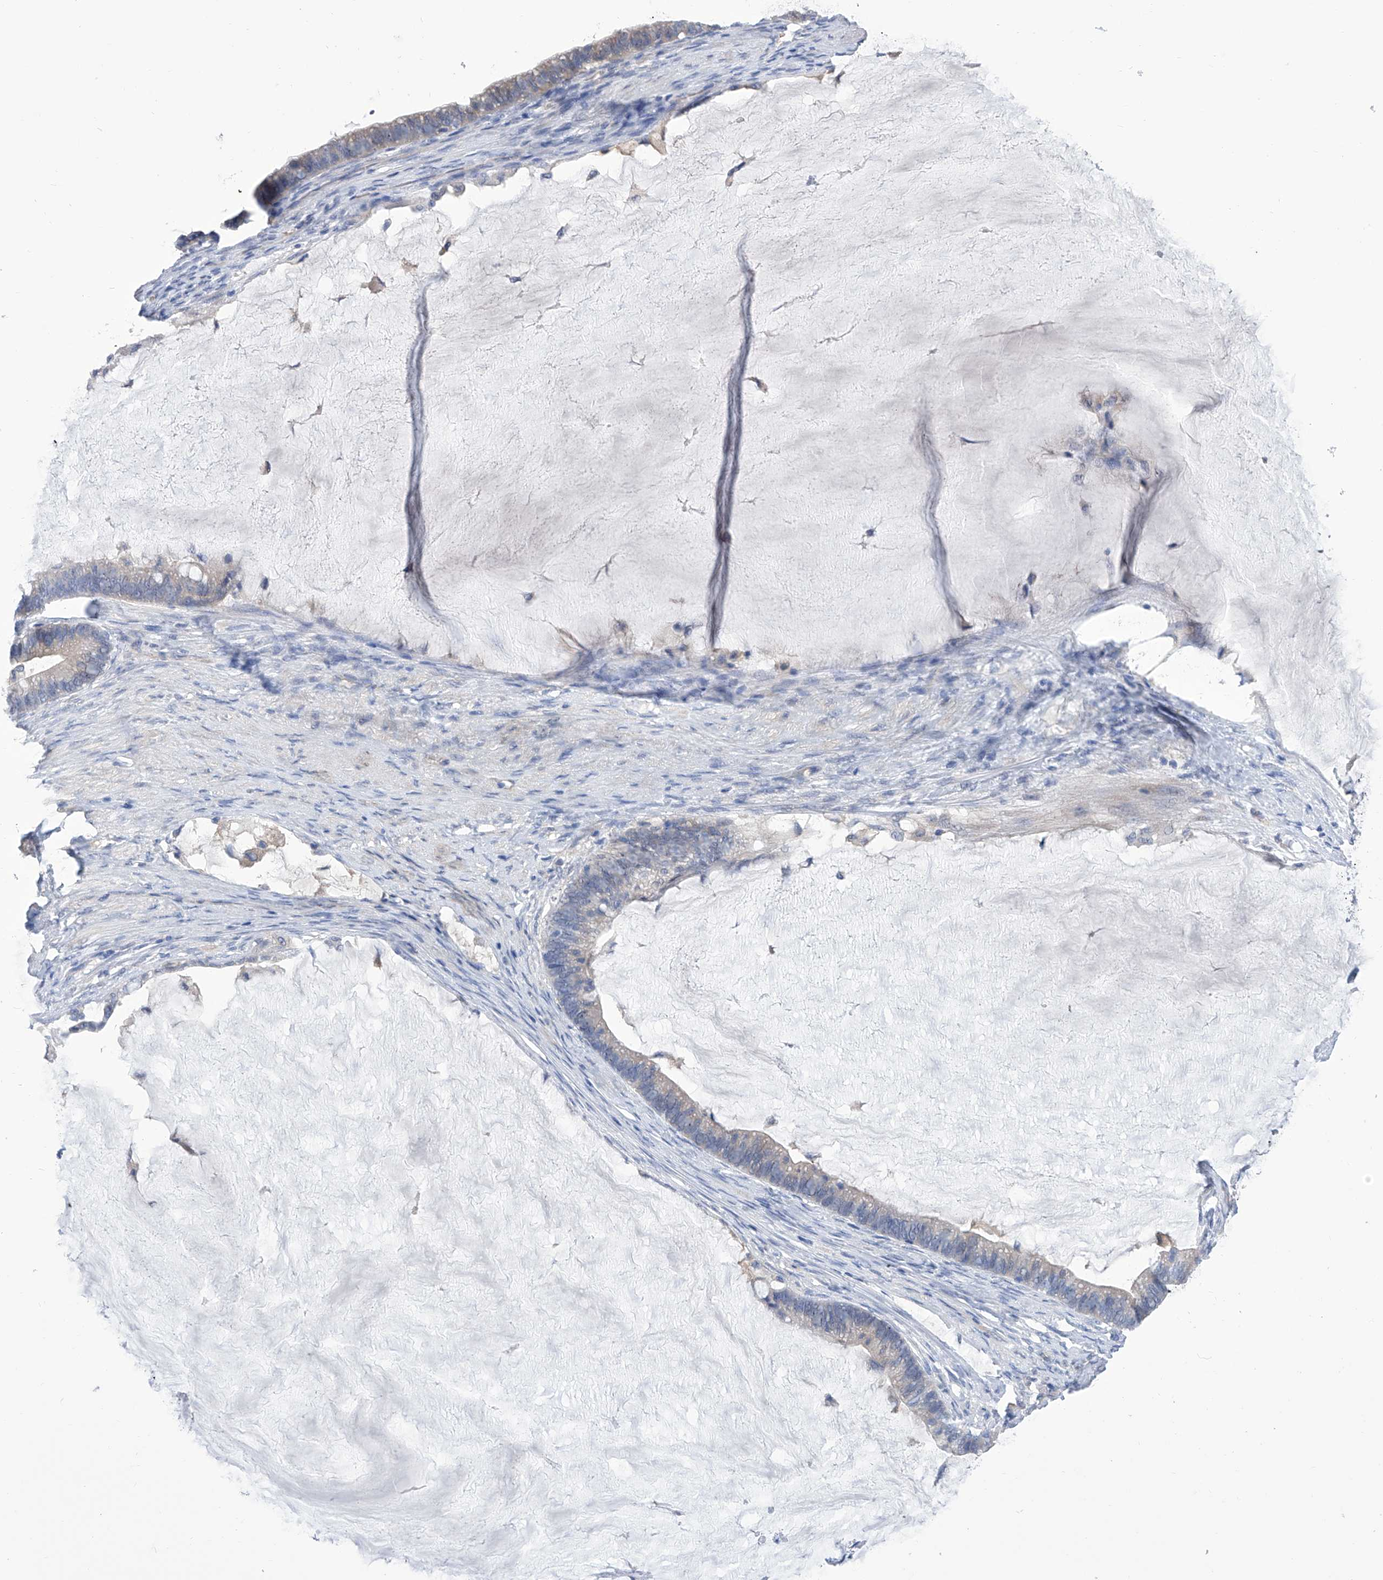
{"staining": {"intensity": "negative", "quantity": "none", "location": "none"}, "tissue": "ovarian cancer", "cell_type": "Tumor cells", "image_type": "cancer", "snomed": [{"axis": "morphology", "description": "Cystadenocarcinoma, mucinous, NOS"}, {"axis": "topography", "description": "Ovary"}], "caption": "IHC micrograph of neoplastic tissue: ovarian cancer (mucinous cystadenocarcinoma) stained with DAB (3,3'-diaminobenzidine) exhibits no significant protein positivity in tumor cells.", "gene": "SMS", "patient": {"sex": "female", "age": 61}}